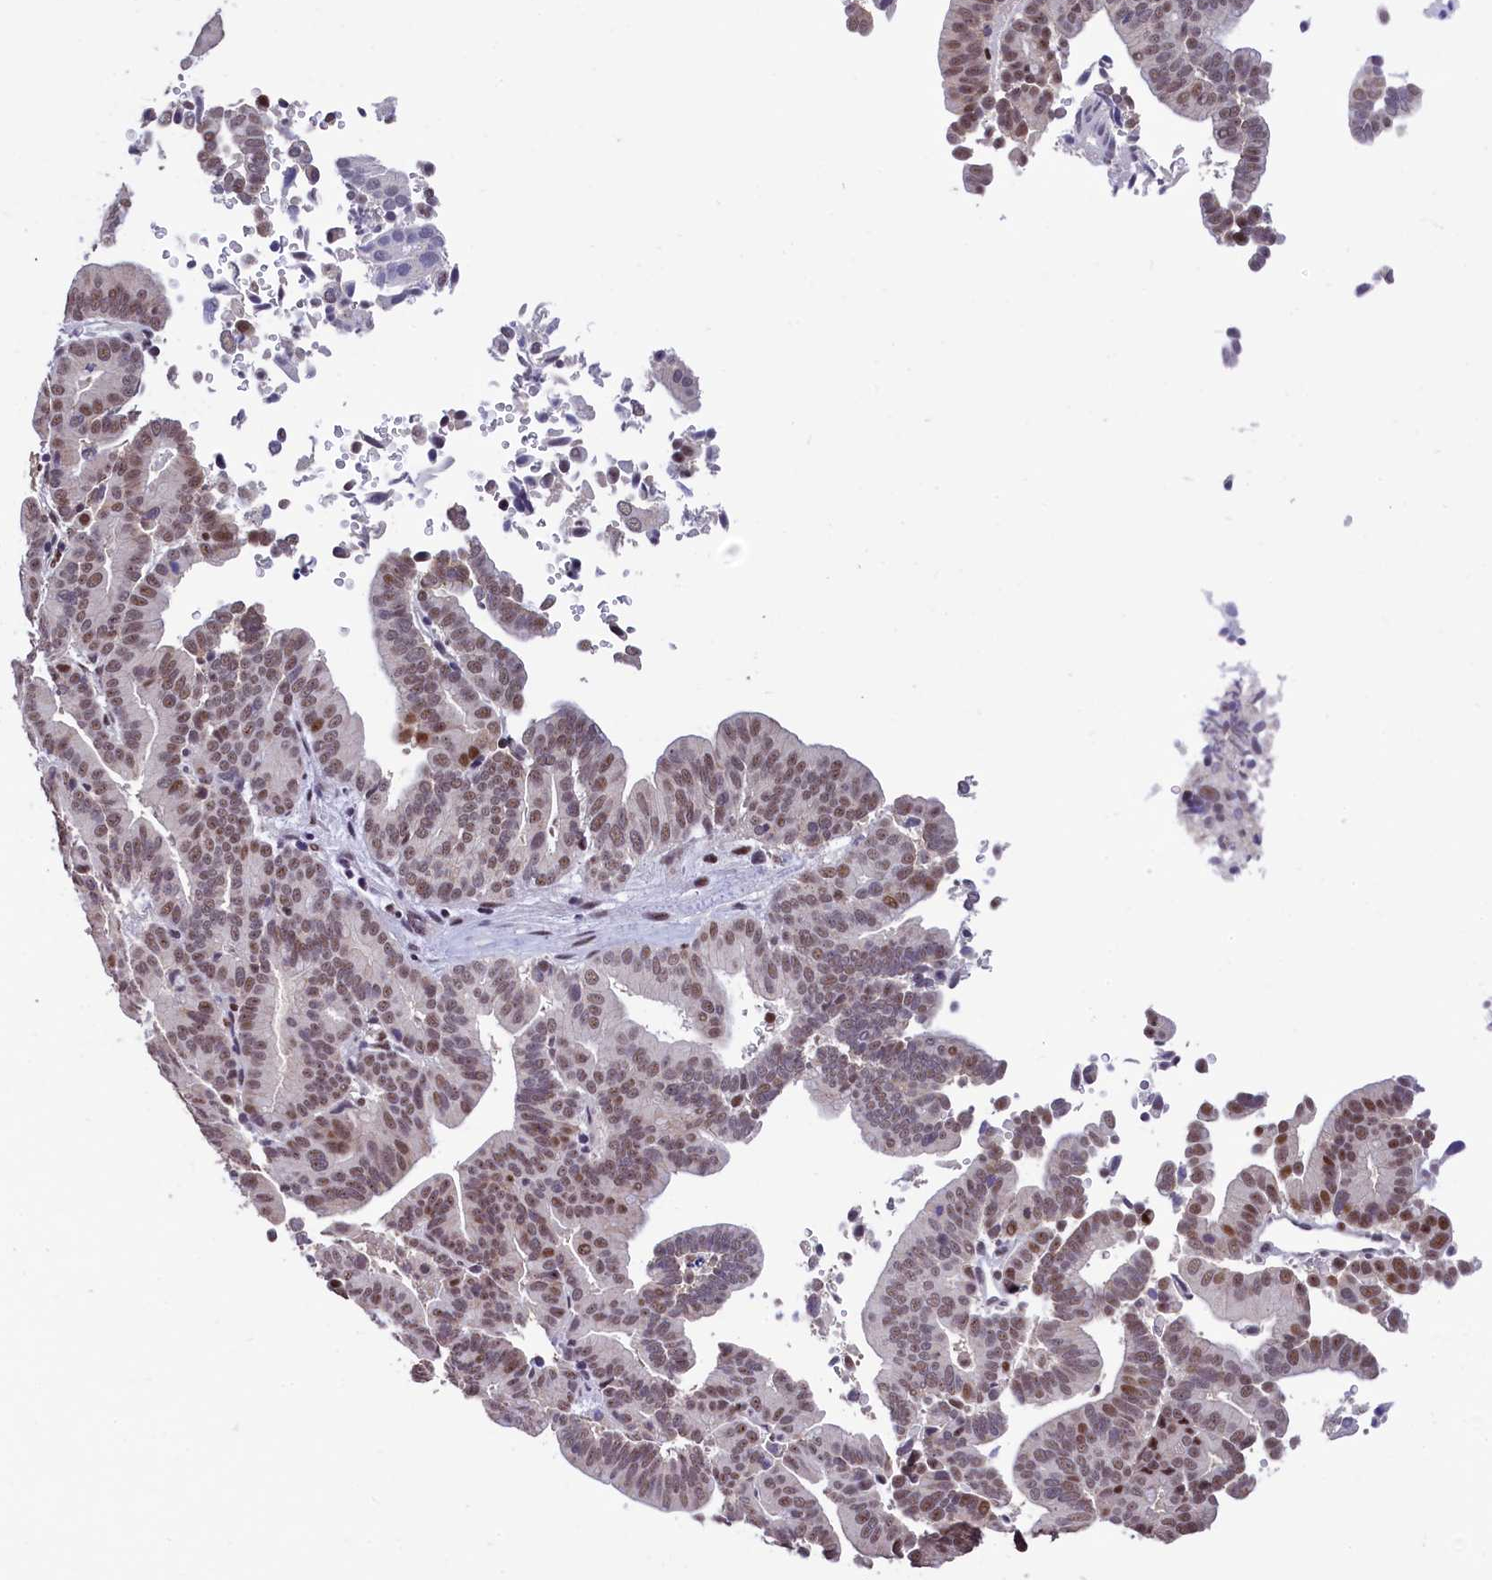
{"staining": {"intensity": "moderate", "quantity": ">75%", "location": "nuclear"}, "tissue": "liver cancer", "cell_type": "Tumor cells", "image_type": "cancer", "snomed": [{"axis": "morphology", "description": "Cholangiocarcinoma"}, {"axis": "topography", "description": "Liver"}], "caption": "Liver cholangiocarcinoma tissue exhibits moderate nuclear expression in approximately >75% of tumor cells, visualized by immunohistochemistry.", "gene": "HECTD4", "patient": {"sex": "female", "age": 75}}